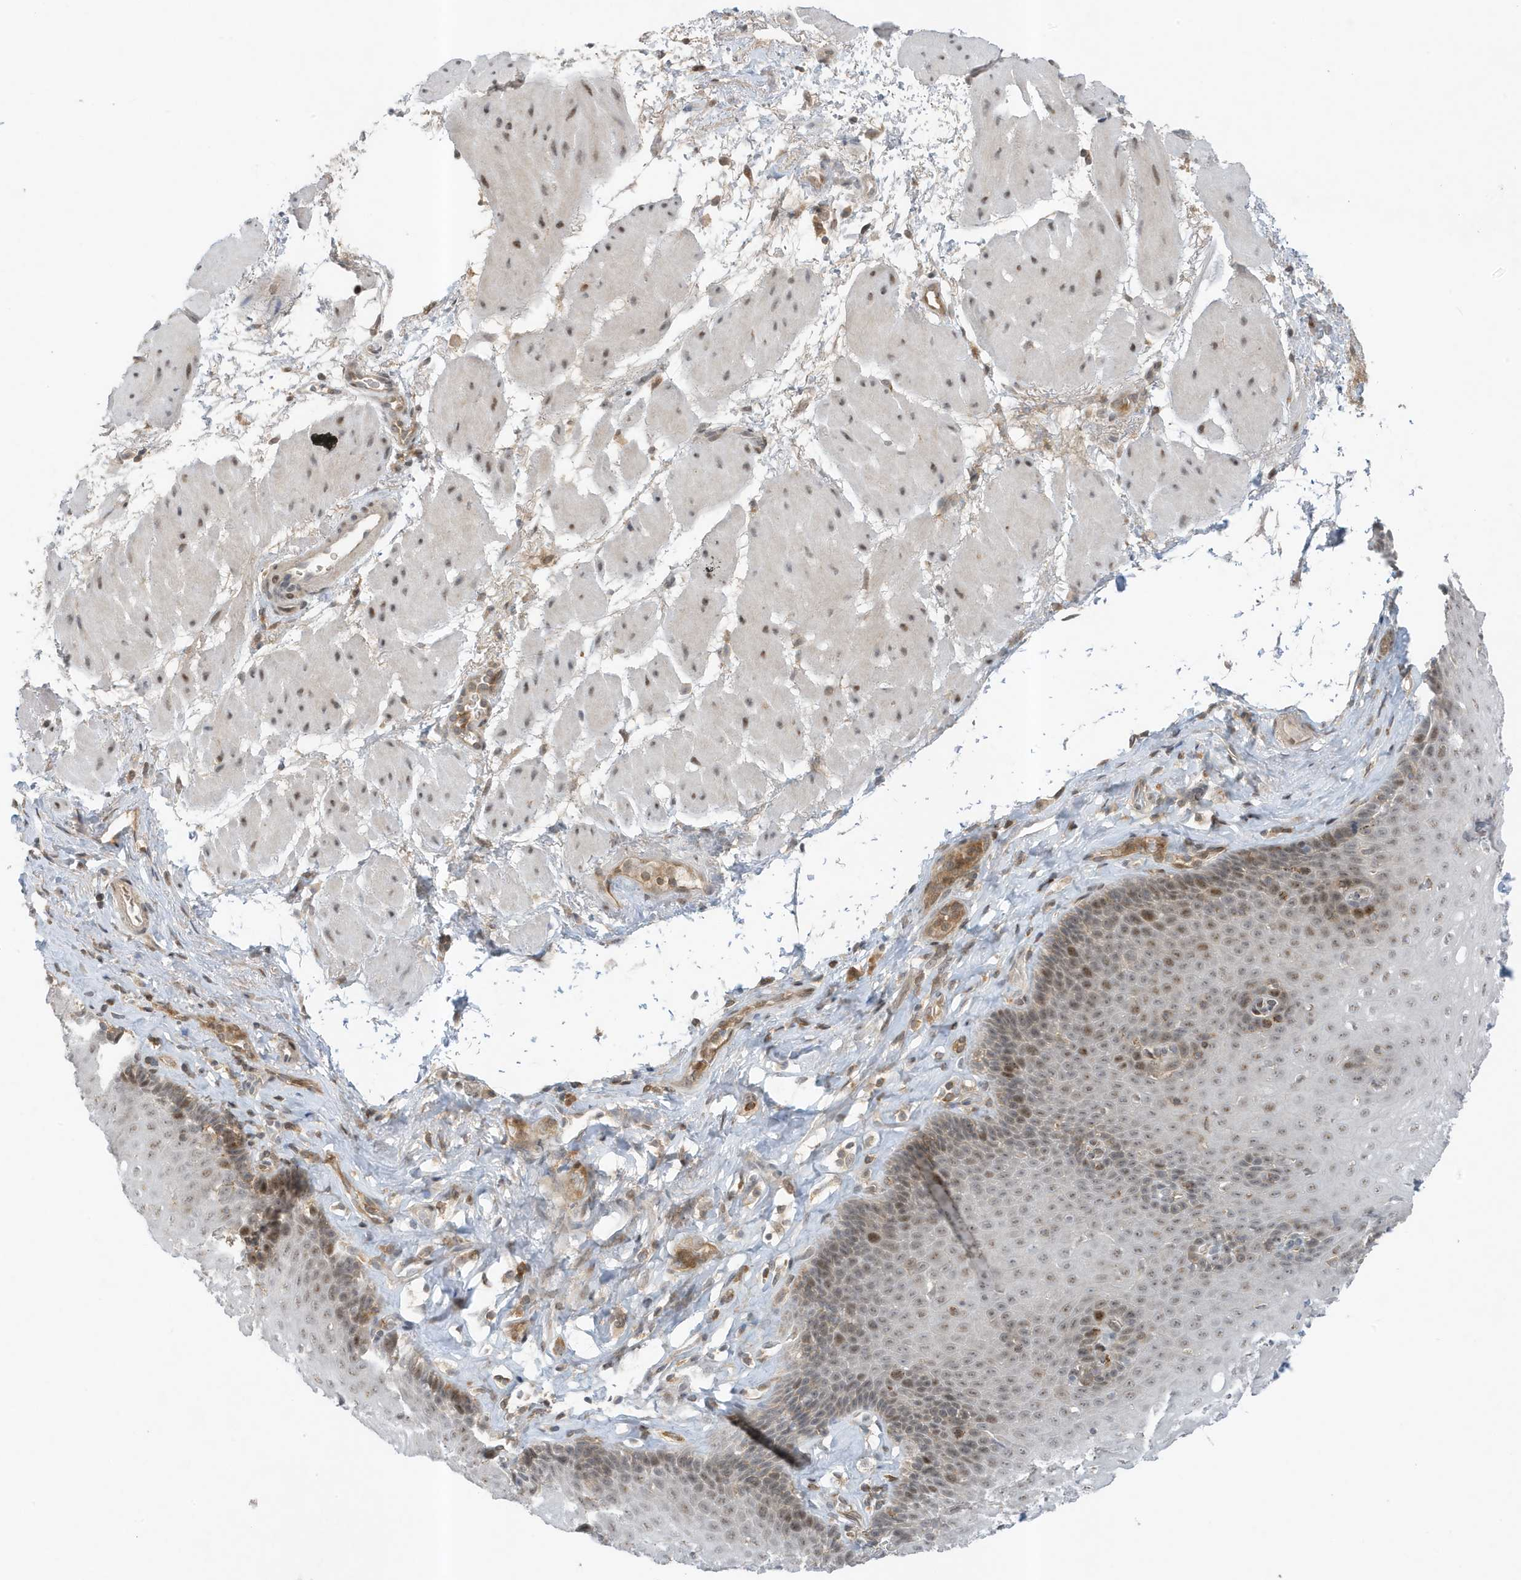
{"staining": {"intensity": "moderate", "quantity": "25%-75%", "location": "nuclear"}, "tissue": "esophagus", "cell_type": "Squamous epithelial cells", "image_type": "normal", "snomed": [{"axis": "morphology", "description": "Normal tissue, NOS"}, {"axis": "topography", "description": "Esophagus"}], "caption": "IHC of normal human esophagus exhibits medium levels of moderate nuclear positivity in approximately 25%-75% of squamous epithelial cells.", "gene": "MAST3", "patient": {"sex": "female", "age": 66}}